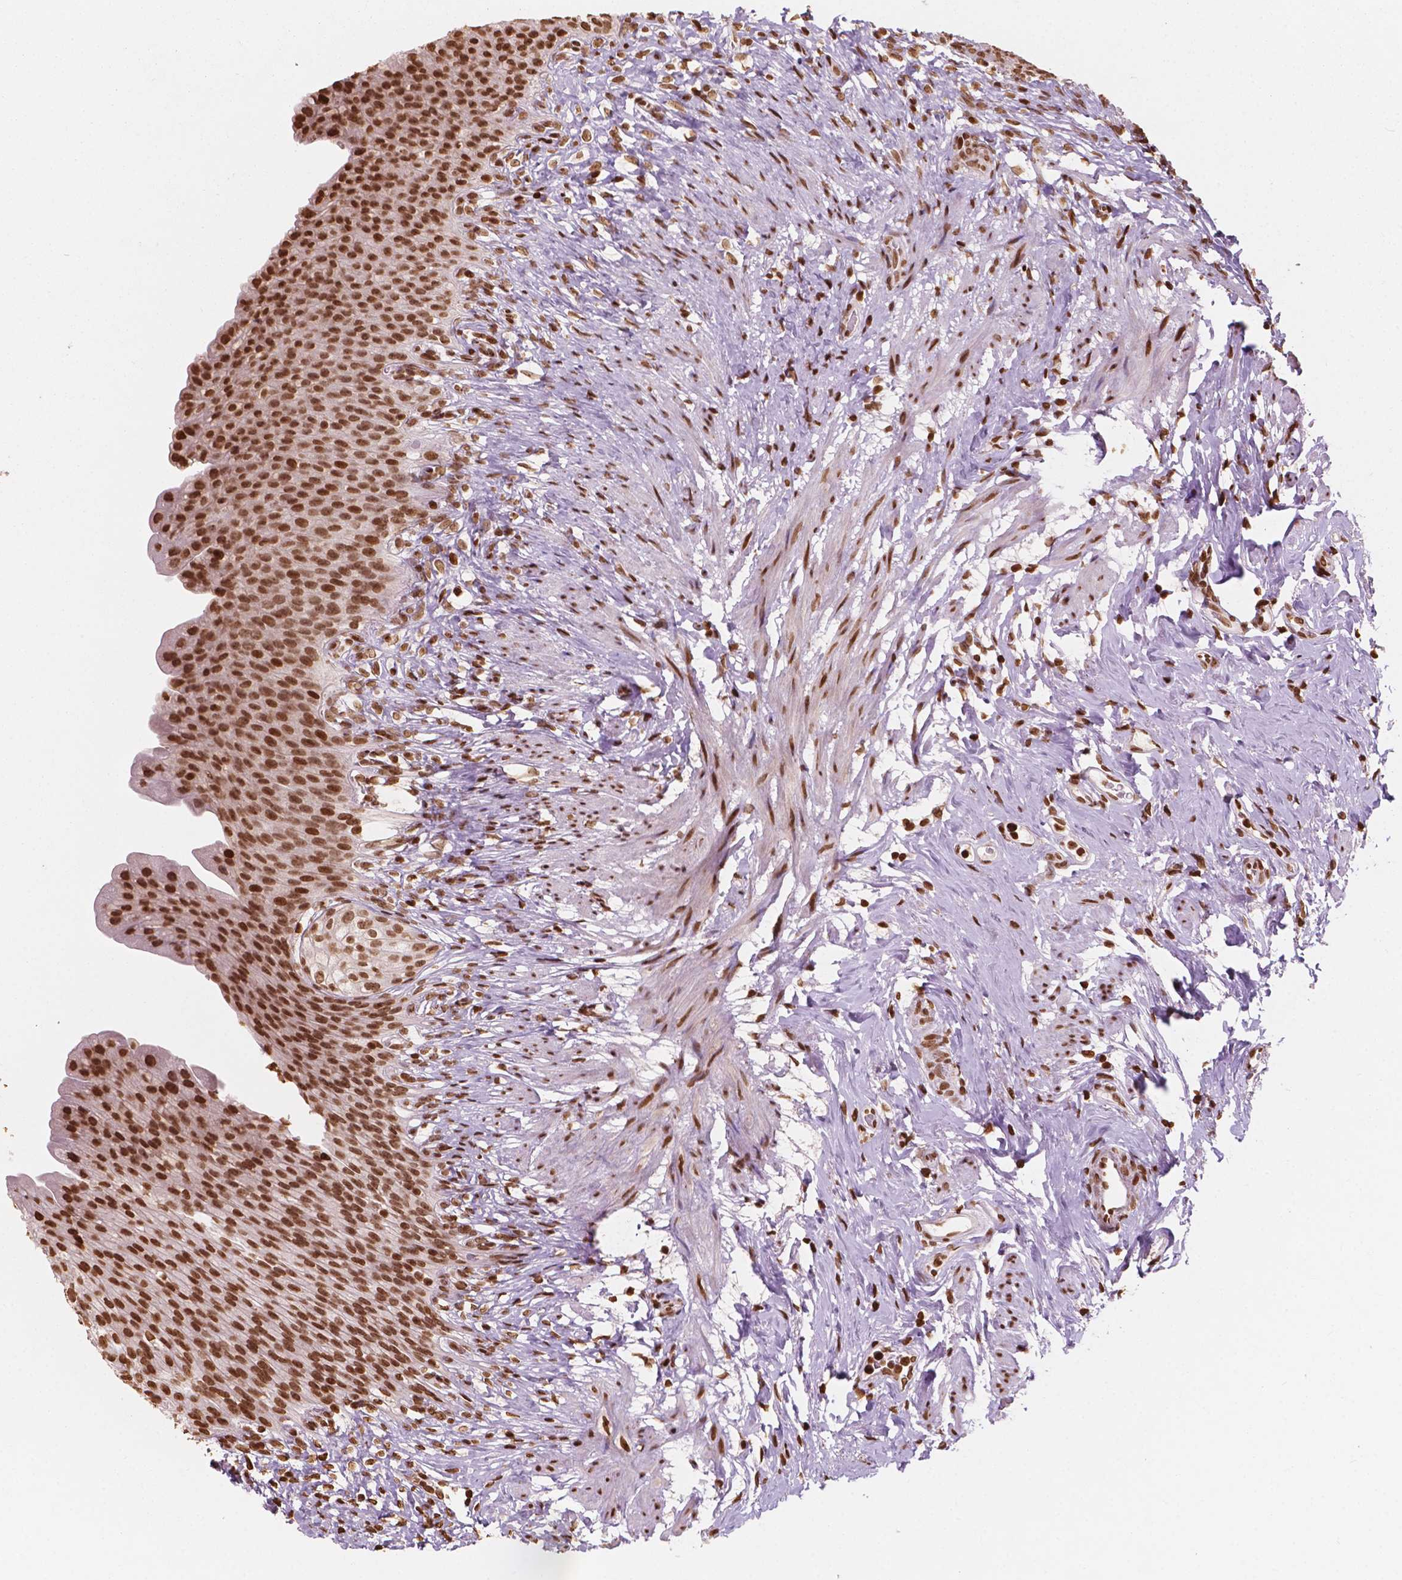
{"staining": {"intensity": "strong", "quantity": ">75%", "location": "nuclear"}, "tissue": "urinary bladder", "cell_type": "Urothelial cells", "image_type": "normal", "snomed": [{"axis": "morphology", "description": "Normal tissue, NOS"}, {"axis": "topography", "description": "Urinary bladder"}, {"axis": "topography", "description": "Prostate"}], "caption": "High-power microscopy captured an immunohistochemistry image of normal urinary bladder, revealing strong nuclear expression in about >75% of urothelial cells.", "gene": "H3C7", "patient": {"sex": "male", "age": 76}}